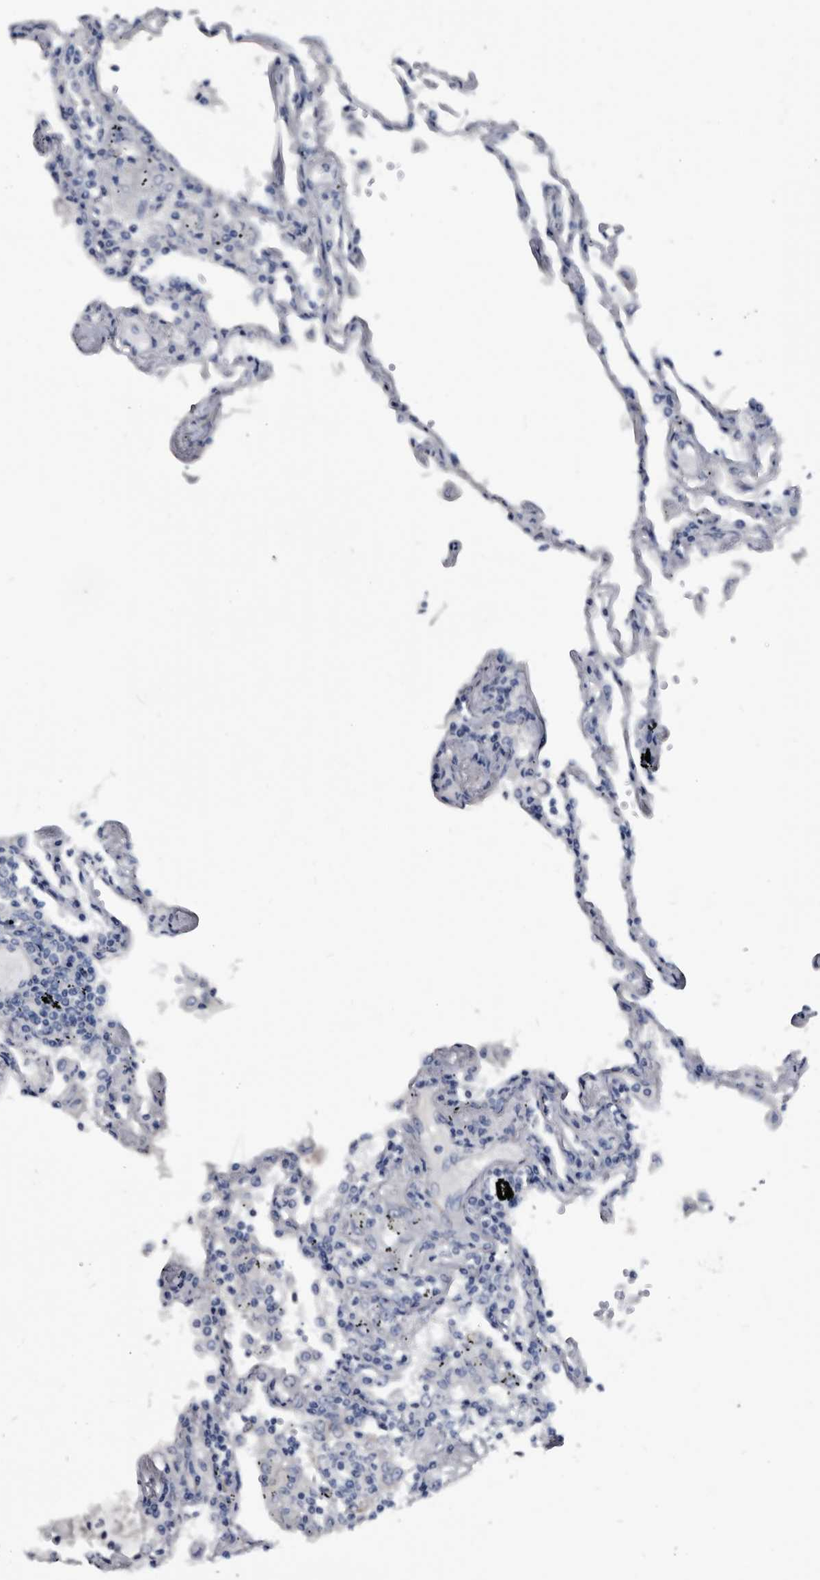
{"staining": {"intensity": "negative", "quantity": "none", "location": "none"}, "tissue": "lung", "cell_type": "Alveolar cells", "image_type": "normal", "snomed": [{"axis": "morphology", "description": "Normal tissue, NOS"}, {"axis": "topography", "description": "Lung"}], "caption": "This is an immunohistochemistry photomicrograph of normal lung. There is no positivity in alveolar cells.", "gene": "PRSS8", "patient": {"sex": "female", "age": 67}}